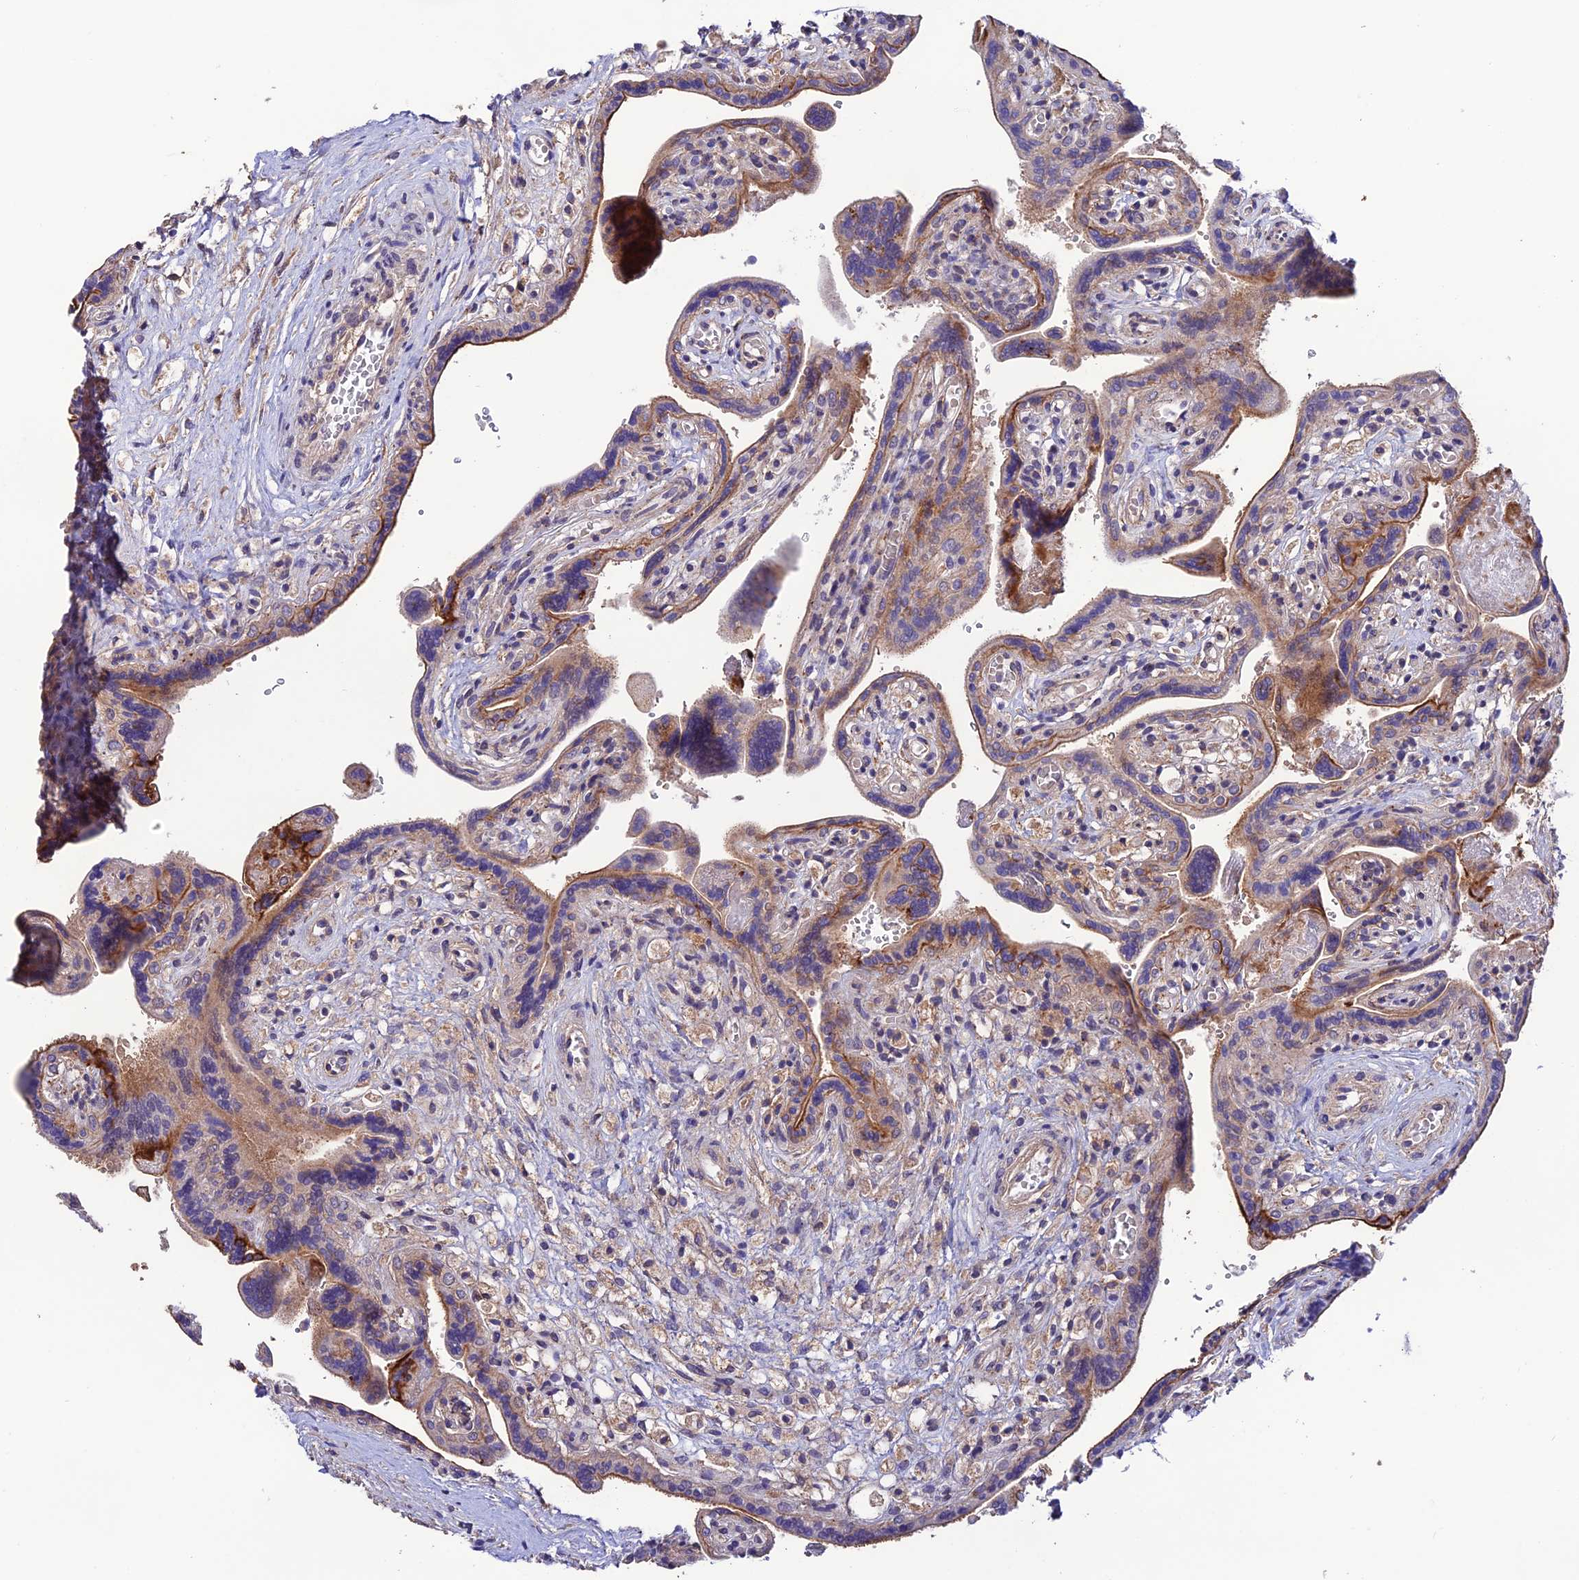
{"staining": {"intensity": "moderate", "quantity": "25%-75%", "location": "cytoplasmic/membranous"}, "tissue": "placenta", "cell_type": "Trophoblastic cells", "image_type": "normal", "snomed": [{"axis": "morphology", "description": "Normal tissue, NOS"}, {"axis": "topography", "description": "Placenta"}], "caption": "A high-resolution image shows IHC staining of normal placenta, which shows moderate cytoplasmic/membranous positivity in approximately 25%-75% of trophoblastic cells. (Brightfield microscopy of DAB IHC at high magnification).", "gene": "BRME1", "patient": {"sex": "female", "age": 37}}